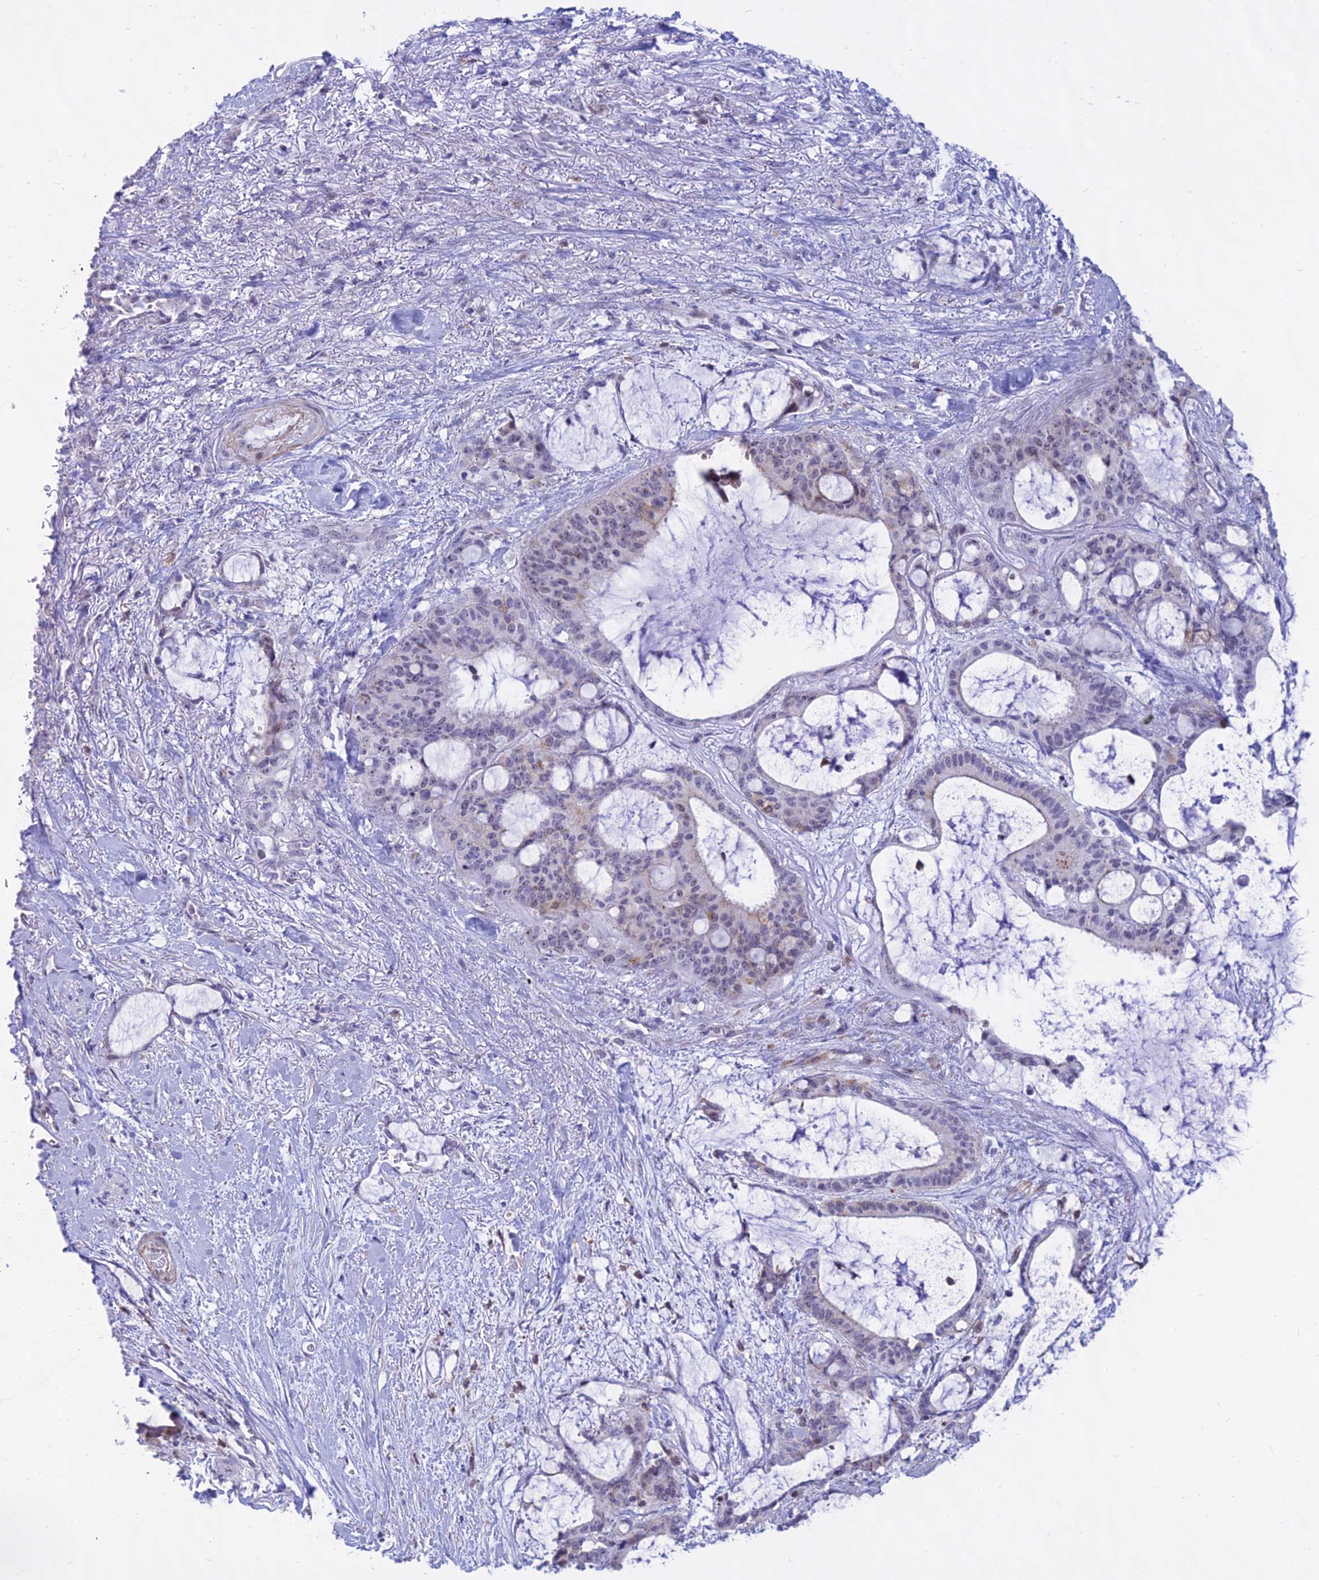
{"staining": {"intensity": "moderate", "quantity": "<25%", "location": "cytoplasmic/membranous"}, "tissue": "liver cancer", "cell_type": "Tumor cells", "image_type": "cancer", "snomed": [{"axis": "morphology", "description": "Normal tissue, NOS"}, {"axis": "morphology", "description": "Cholangiocarcinoma"}, {"axis": "topography", "description": "Liver"}, {"axis": "topography", "description": "Peripheral nerve tissue"}], "caption": "Liver cholangiocarcinoma tissue demonstrates moderate cytoplasmic/membranous expression in about <25% of tumor cells, visualized by immunohistochemistry.", "gene": "KRR1", "patient": {"sex": "female", "age": 73}}